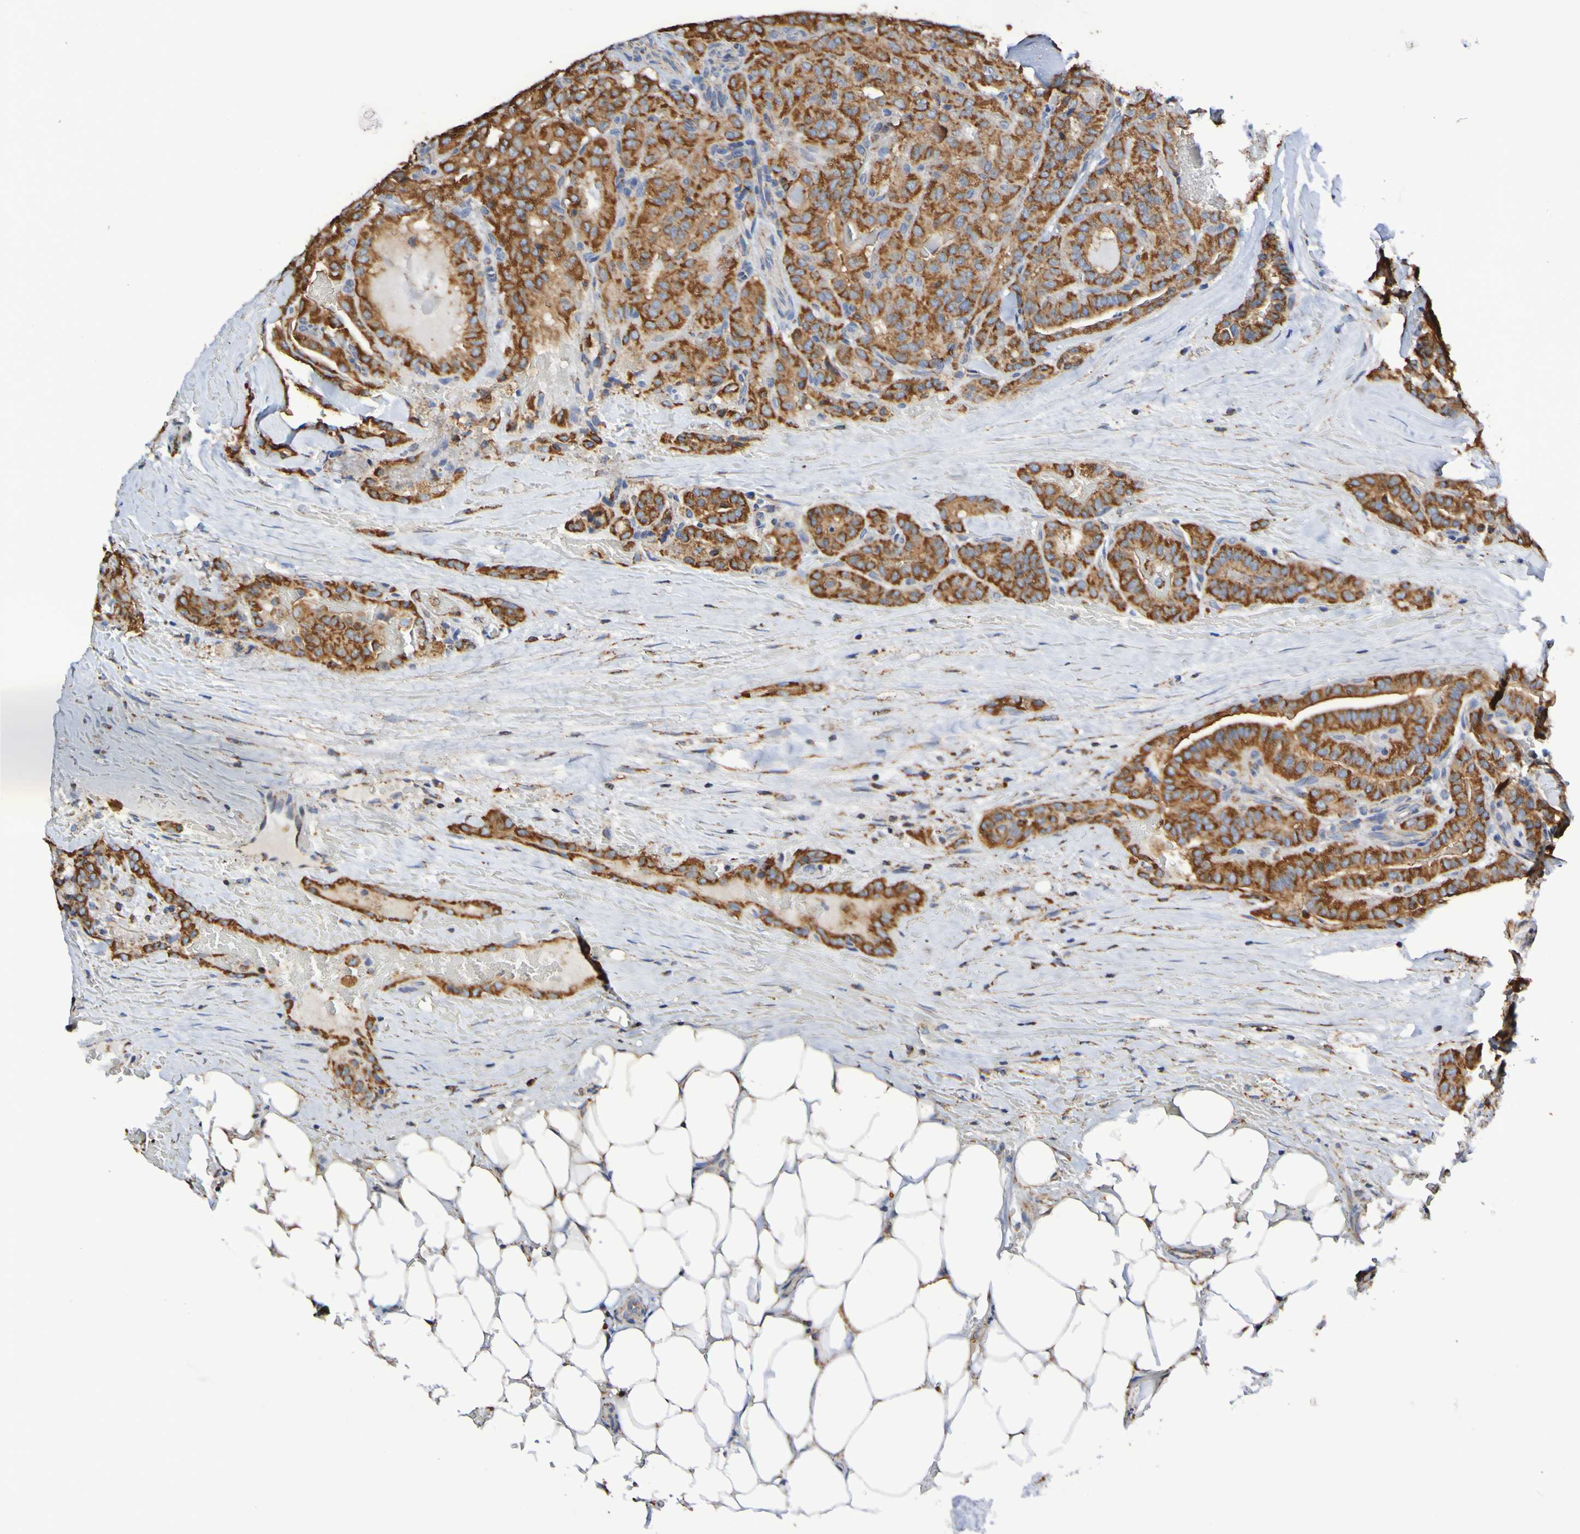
{"staining": {"intensity": "strong", "quantity": ">75%", "location": "cytoplasmic/membranous"}, "tissue": "head and neck cancer", "cell_type": "Tumor cells", "image_type": "cancer", "snomed": [{"axis": "morphology", "description": "Squamous cell carcinoma, NOS"}, {"axis": "topography", "description": "Oral tissue"}, {"axis": "topography", "description": "Head-Neck"}], "caption": "Head and neck cancer tissue reveals strong cytoplasmic/membranous staining in about >75% of tumor cells, visualized by immunohistochemistry. The protein of interest is shown in brown color, while the nuclei are stained blue.", "gene": "IL18R1", "patient": {"sex": "female", "age": 50}}